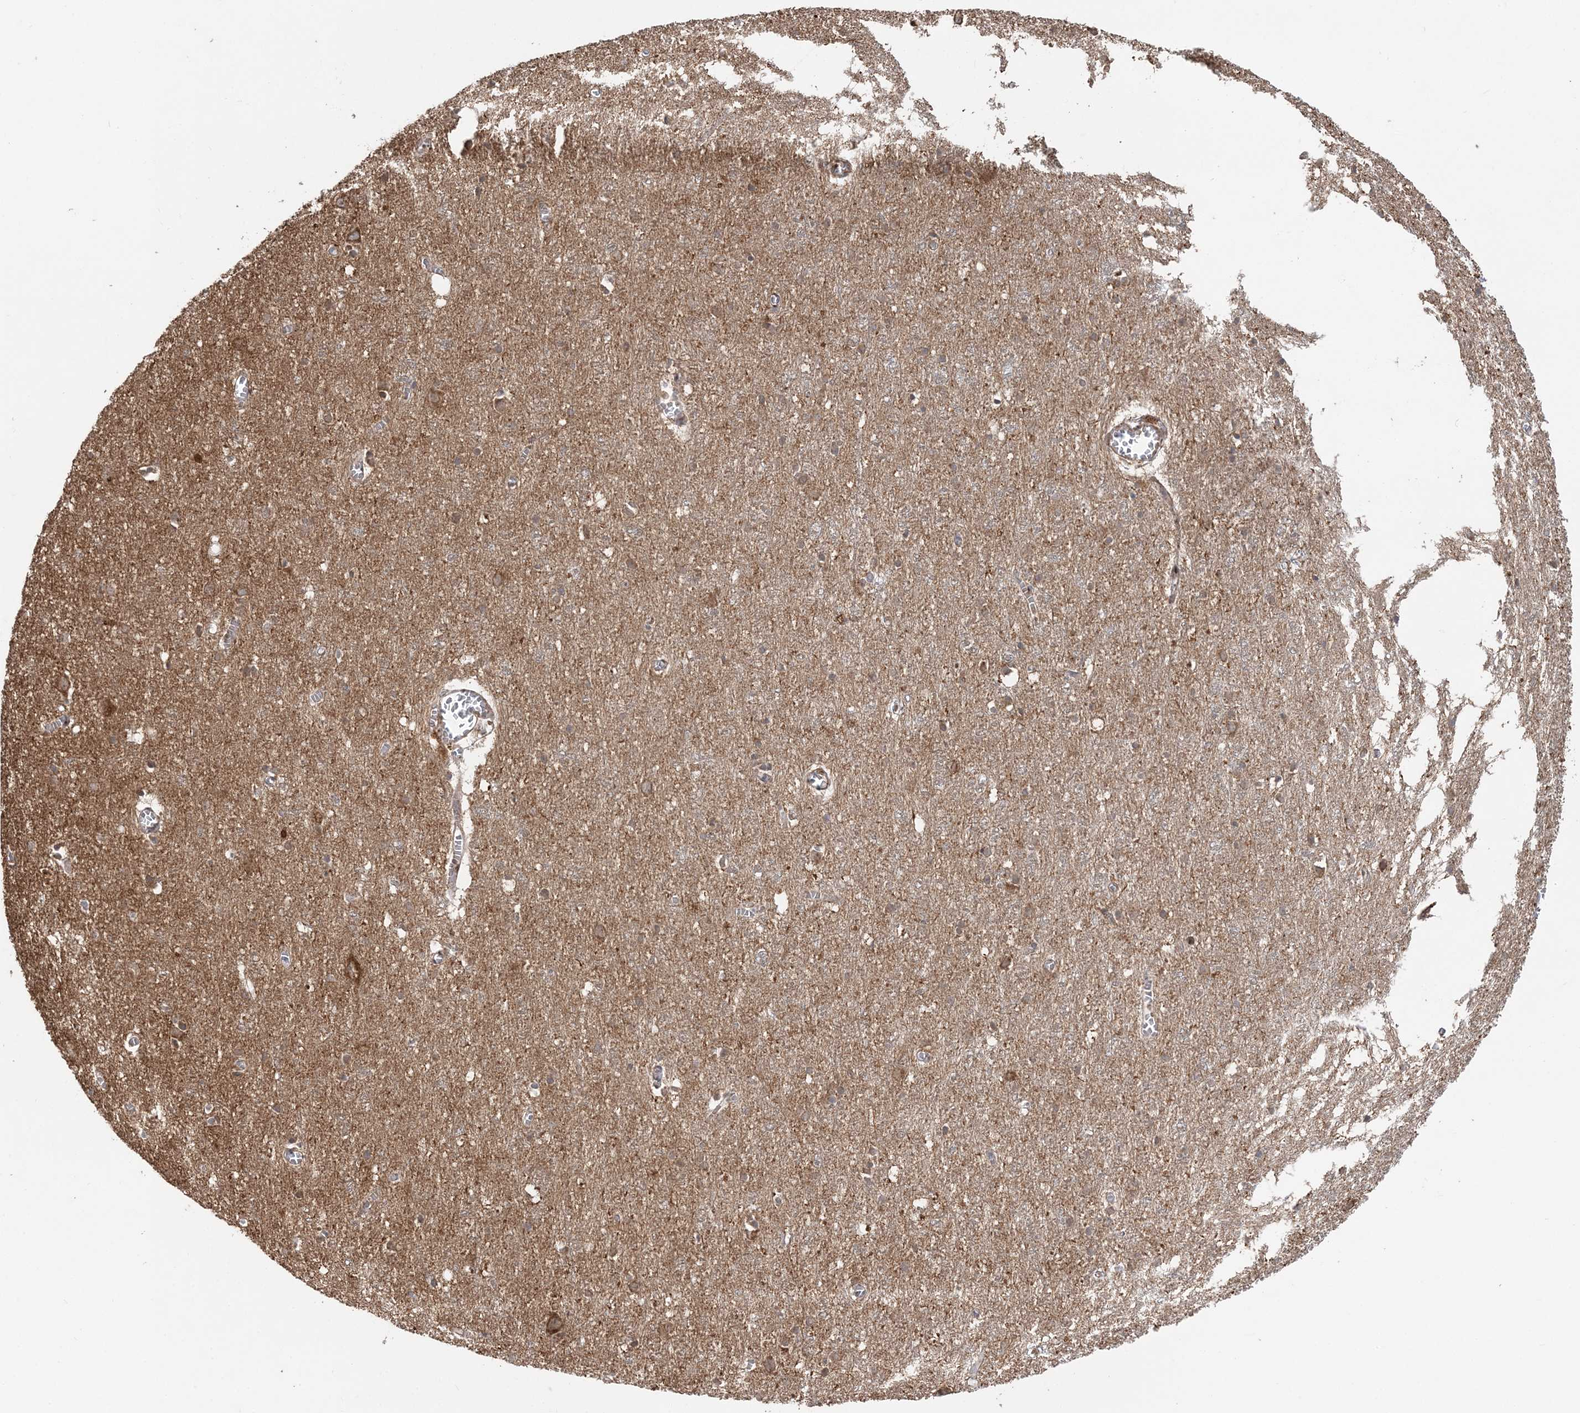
{"staining": {"intensity": "negative", "quantity": "none", "location": "none"}, "tissue": "cerebral cortex", "cell_type": "Endothelial cells", "image_type": "normal", "snomed": [{"axis": "morphology", "description": "Normal tissue, NOS"}, {"axis": "topography", "description": "Cerebral cortex"}], "caption": "Endothelial cells are negative for protein expression in unremarkable human cerebral cortex. (Stains: DAB immunohistochemistry with hematoxylin counter stain, Microscopy: brightfield microscopy at high magnification).", "gene": "ABCC3", "patient": {"sex": "female", "age": 64}}